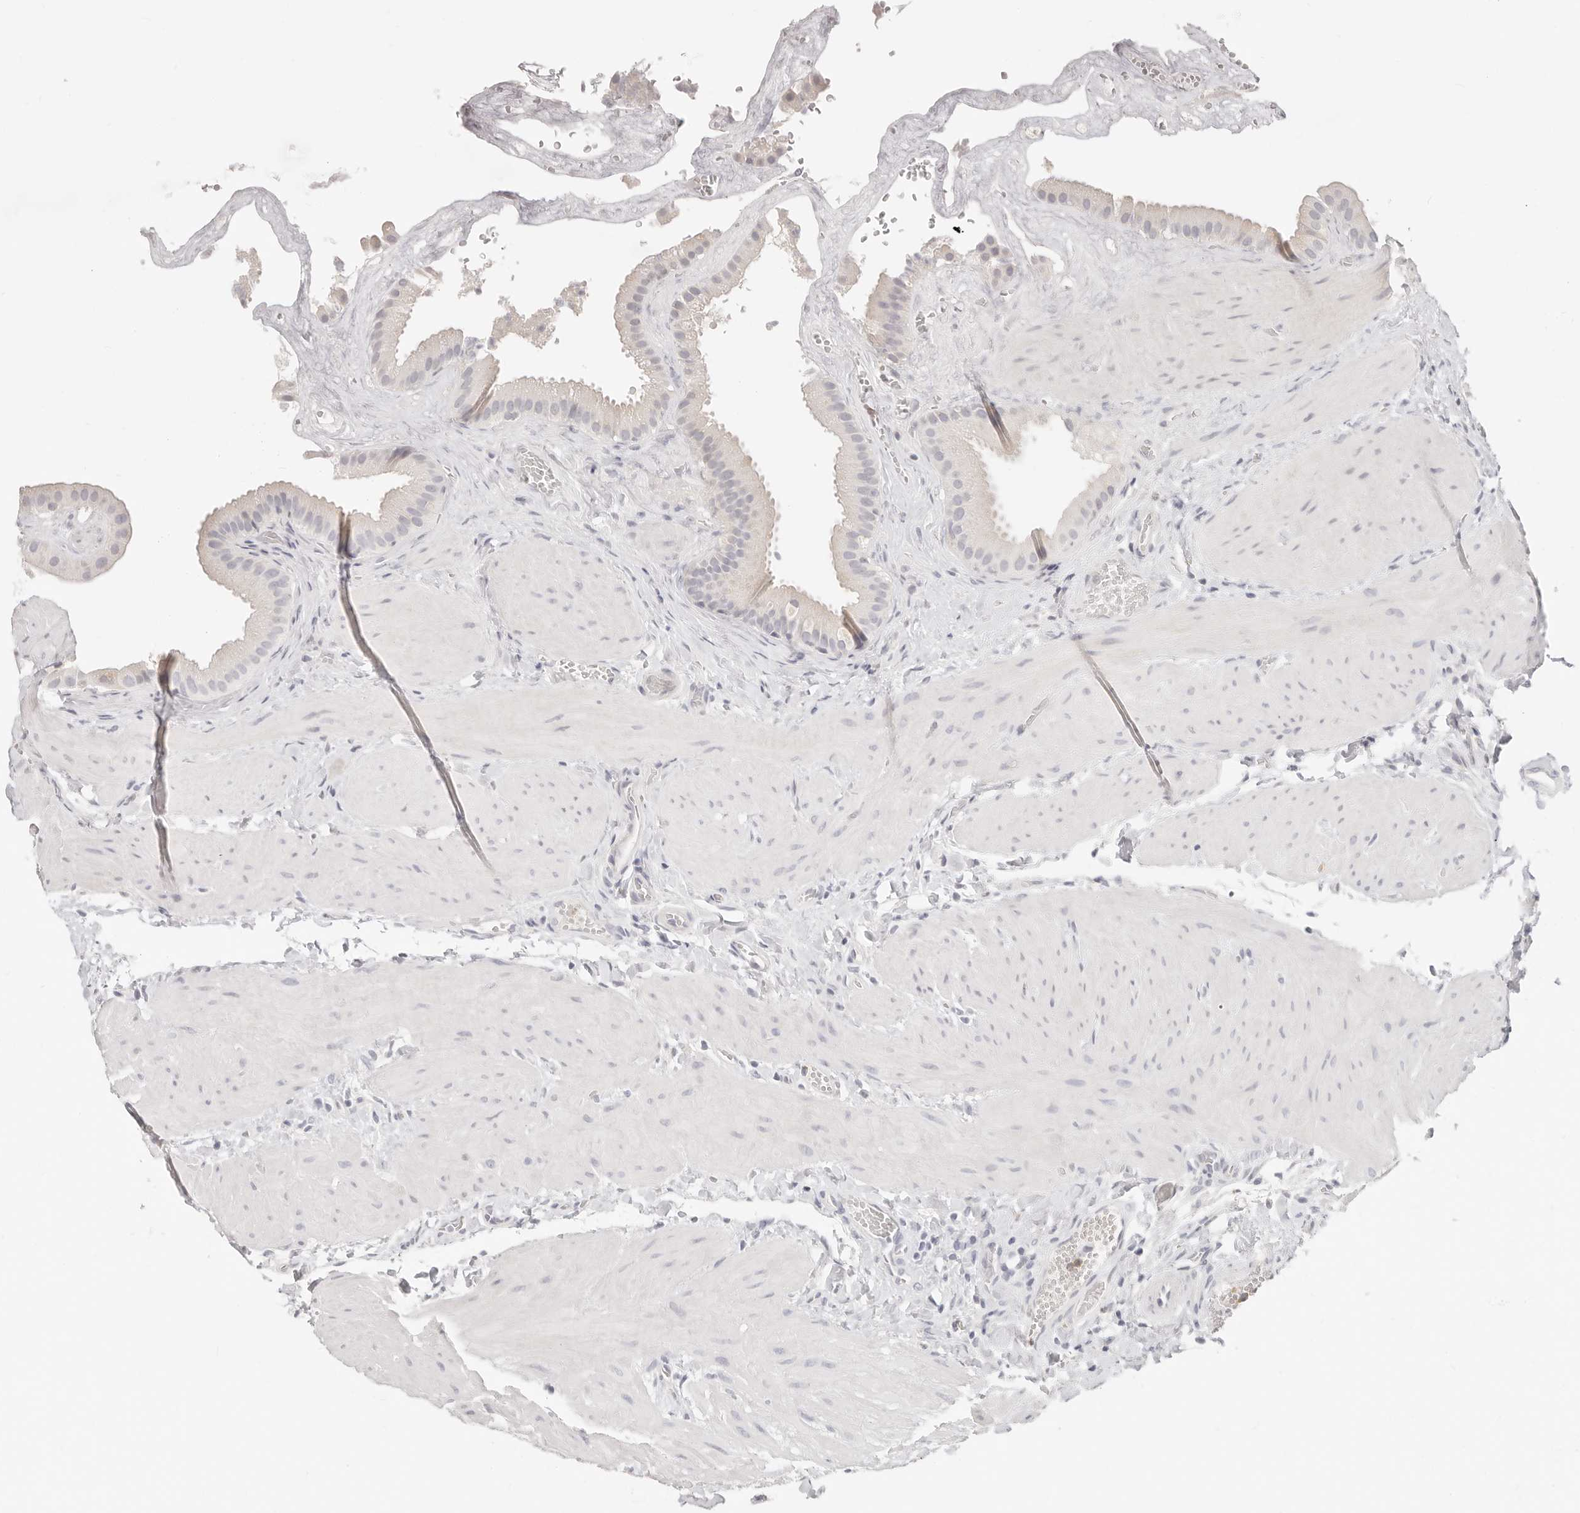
{"staining": {"intensity": "negative", "quantity": "none", "location": "none"}, "tissue": "gallbladder", "cell_type": "Glandular cells", "image_type": "normal", "snomed": [{"axis": "morphology", "description": "Normal tissue, NOS"}, {"axis": "topography", "description": "Gallbladder"}], "caption": "This is an immunohistochemistry (IHC) photomicrograph of unremarkable gallbladder. There is no positivity in glandular cells.", "gene": "ASCL1", "patient": {"sex": "male", "age": 55}}